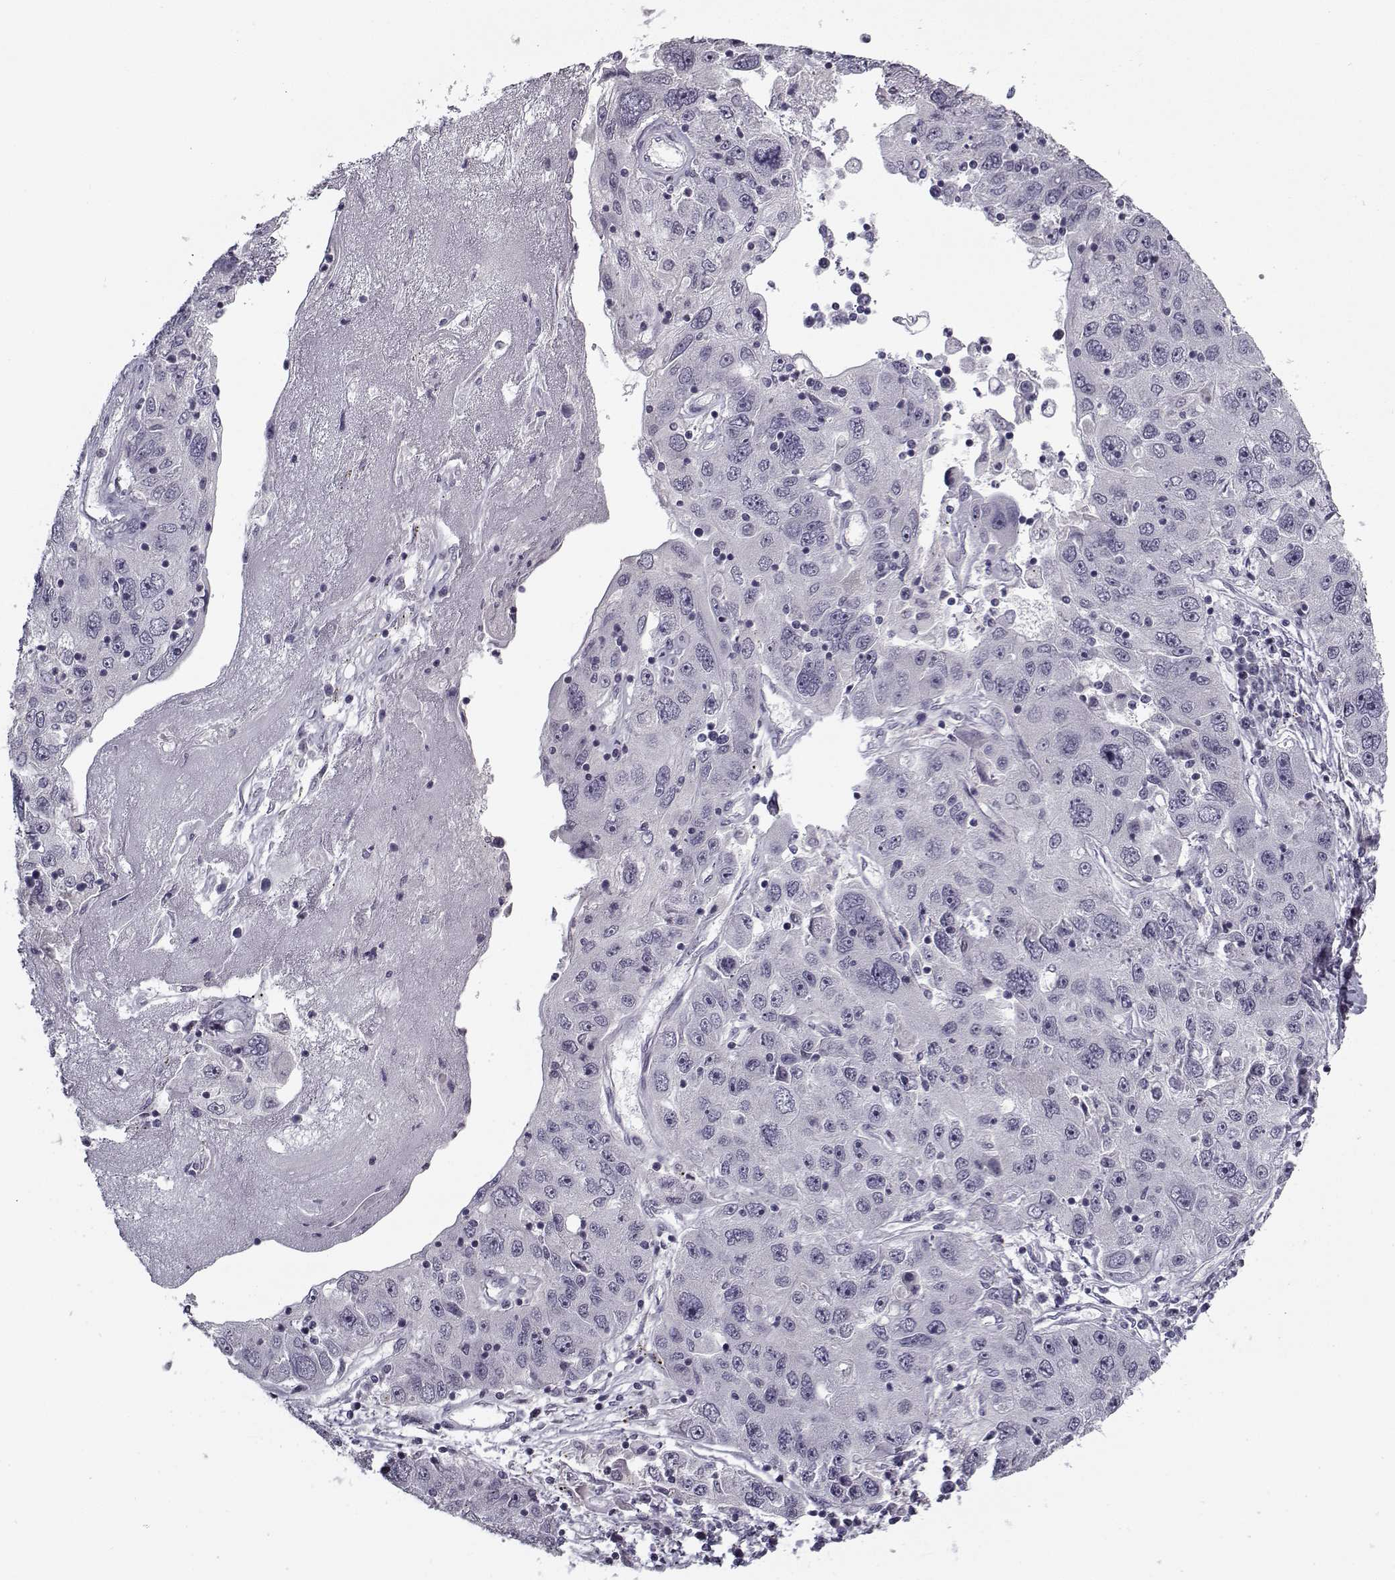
{"staining": {"intensity": "negative", "quantity": "none", "location": "none"}, "tissue": "stomach cancer", "cell_type": "Tumor cells", "image_type": "cancer", "snomed": [{"axis": "morphology", "description": "Adenocarcinoma, NOS"}, {"axis": "topography", "description": "Stomach"}], "caption": "High power microscopy histopathology image of an IHC photomicrograph of adenocarcinoma (stomach), revealing no significant expression in tumor cells. Brightfield microscopy of immunohistochemistry (IHC) stained with DAB (3,3'-diaminobenzidine) (brown) and hematoxylin (blue), captured at high magnification.", "gene": "SNCA", "patient": {"sex": "male", "age": 56}}